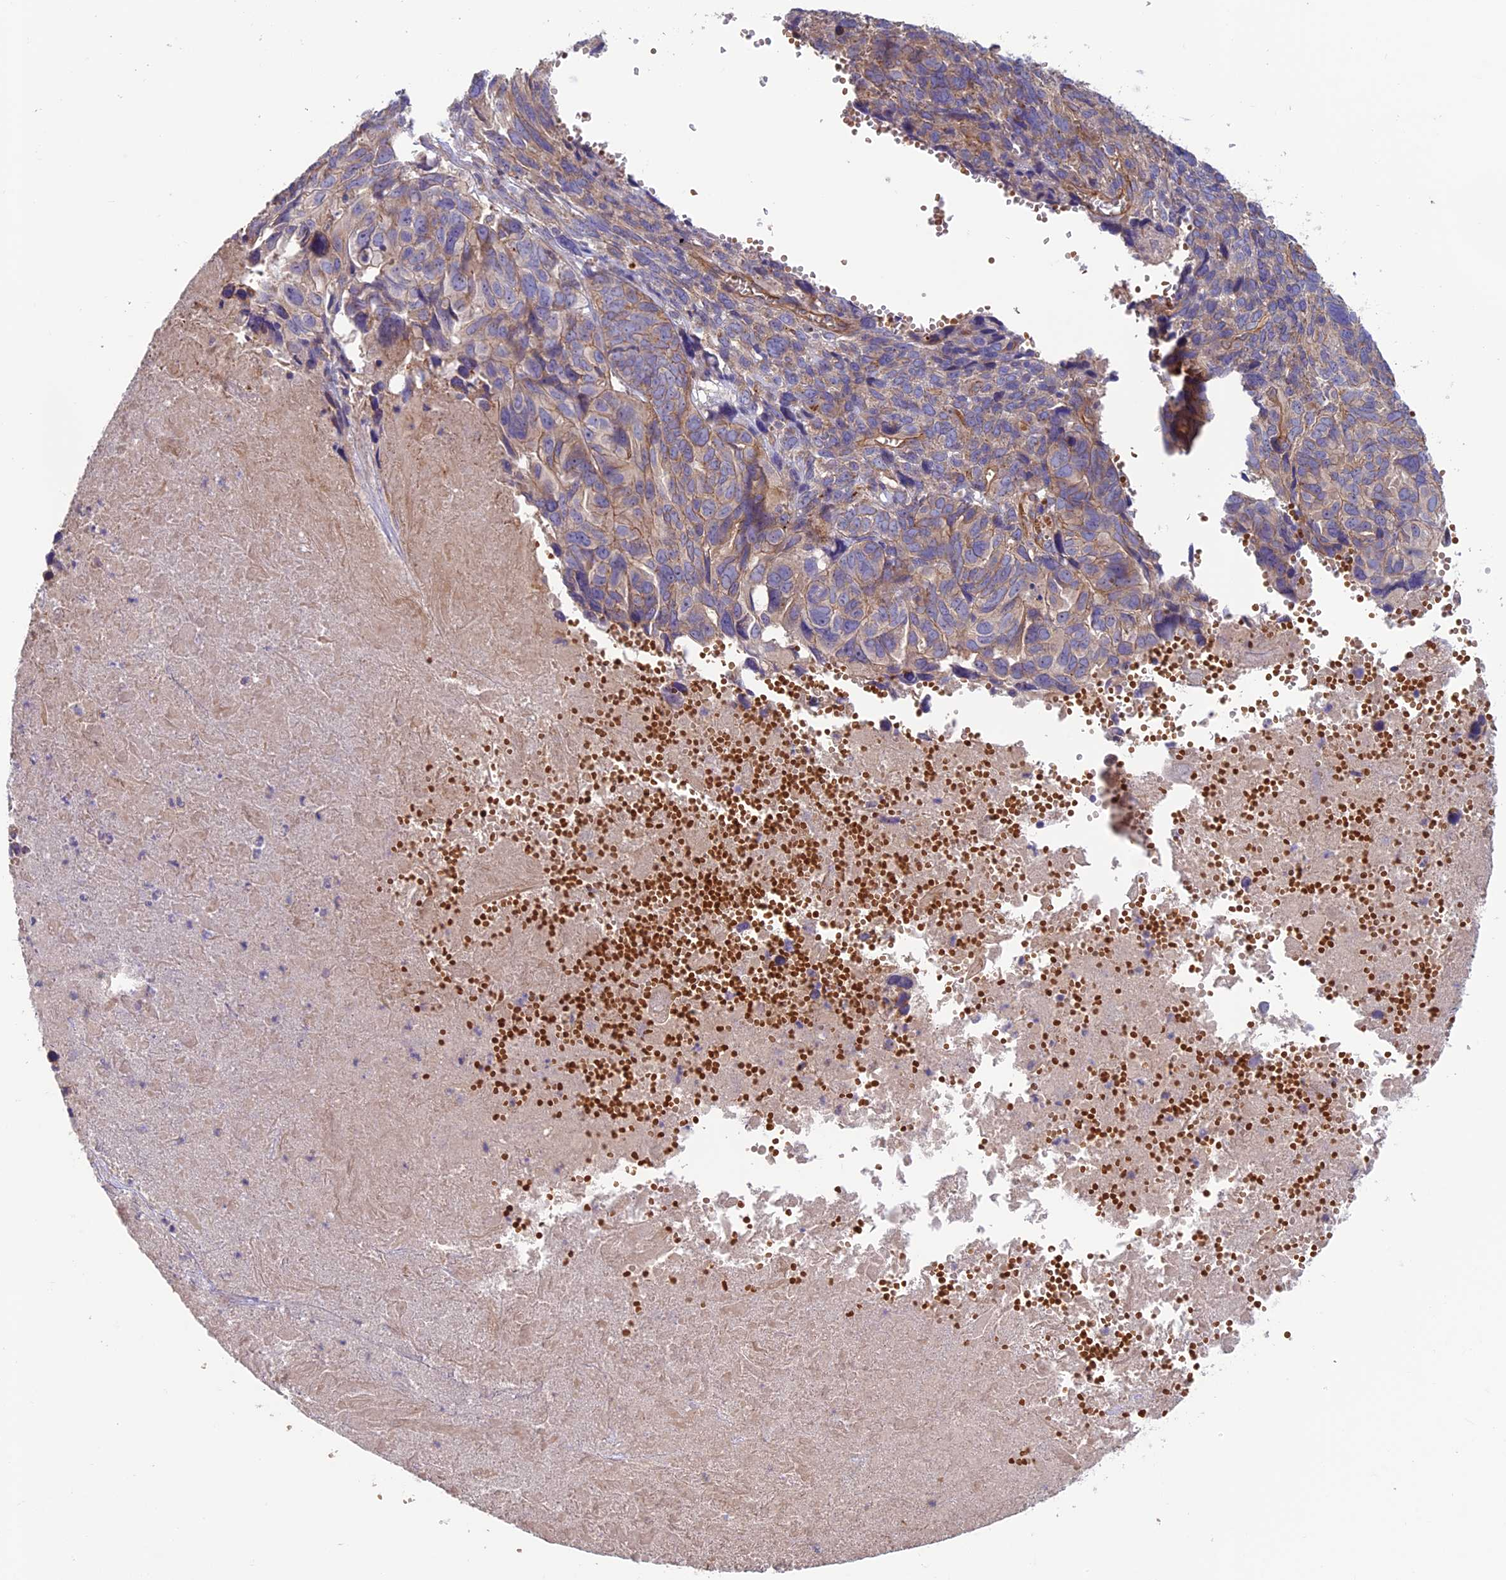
{"staining": {"intensity": "weak", "quantity": ">75%", "location": "cytoplasmic/membranous"}, "tissue": "ovarian cancer", "cell_type": "Tumor cells", "image_type": "cancer", "snomed": [{"axis": "morphology", "description": "Cystadenocarcinoma, serous, NOS"}, {"axis": "topography", "description": "Ovary"}], "caption": "Ovarian cancer (serous cystadenocarcinoma) stained with a brown dye demonstrates weak cytoplasmic/membranous positive expression in about >75% of tumor cells.", "gene": "DUS3L", "patient": {"sex": "female", "age": 79}}